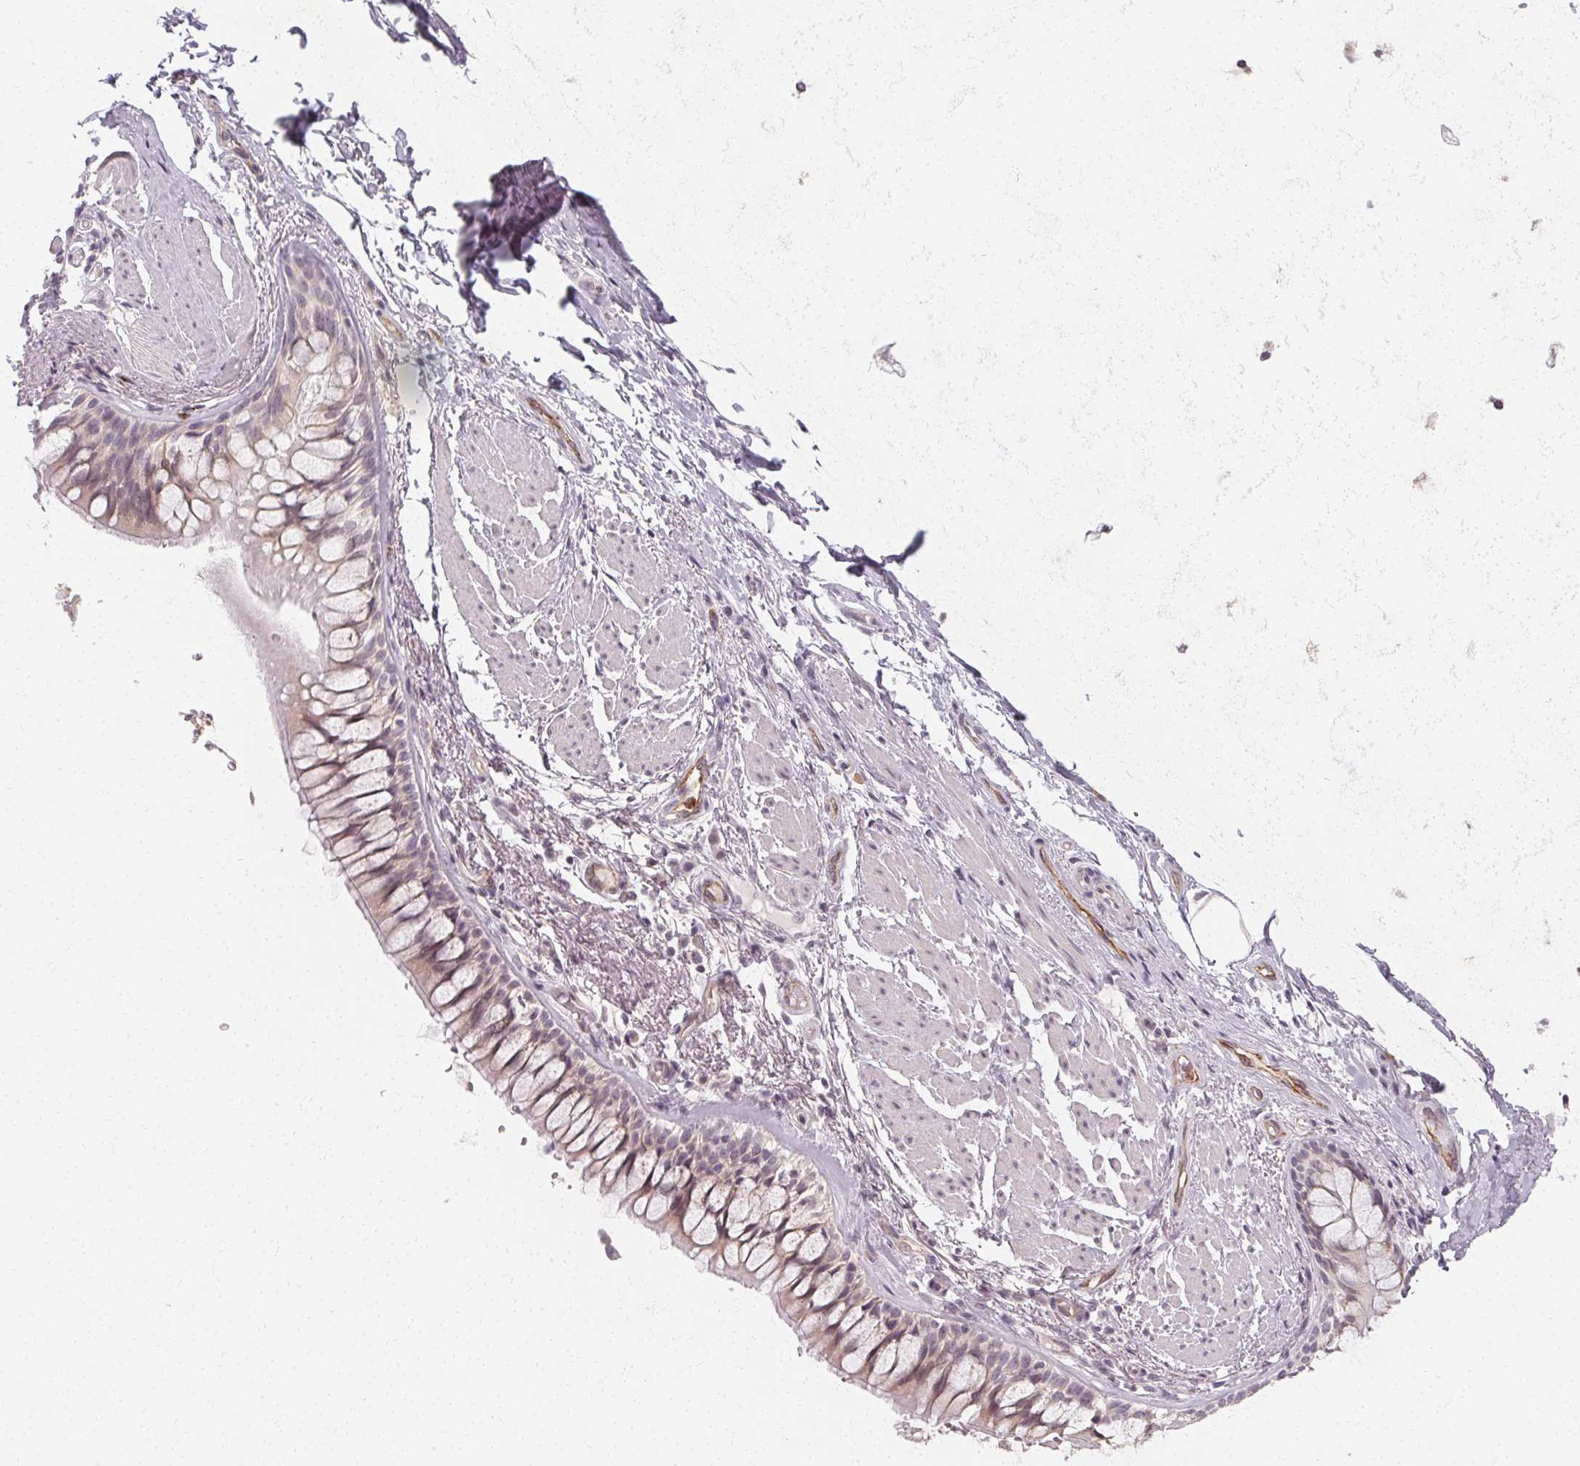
{"staining": {"intensity": "negative", "quantity": "none", "location": "none"}, "tissue": "soft tissue", "cell_type": "Fibroblasts", "image_type": "normal", "snomed": [{"axis": "morphology", "description": "Normal tissue, NOS"}, {"axis": "topography", "description": "Cartilage tissue"}, {"axis": "topography", "description": "Bronchus"}], "caption": "This is an immunohistochemistry histopathology image of normal human soft tissue. There is no staining in fibroblasts.", "gene": "CLCNKA", "patient": {"sex": "male", "age": 64}}